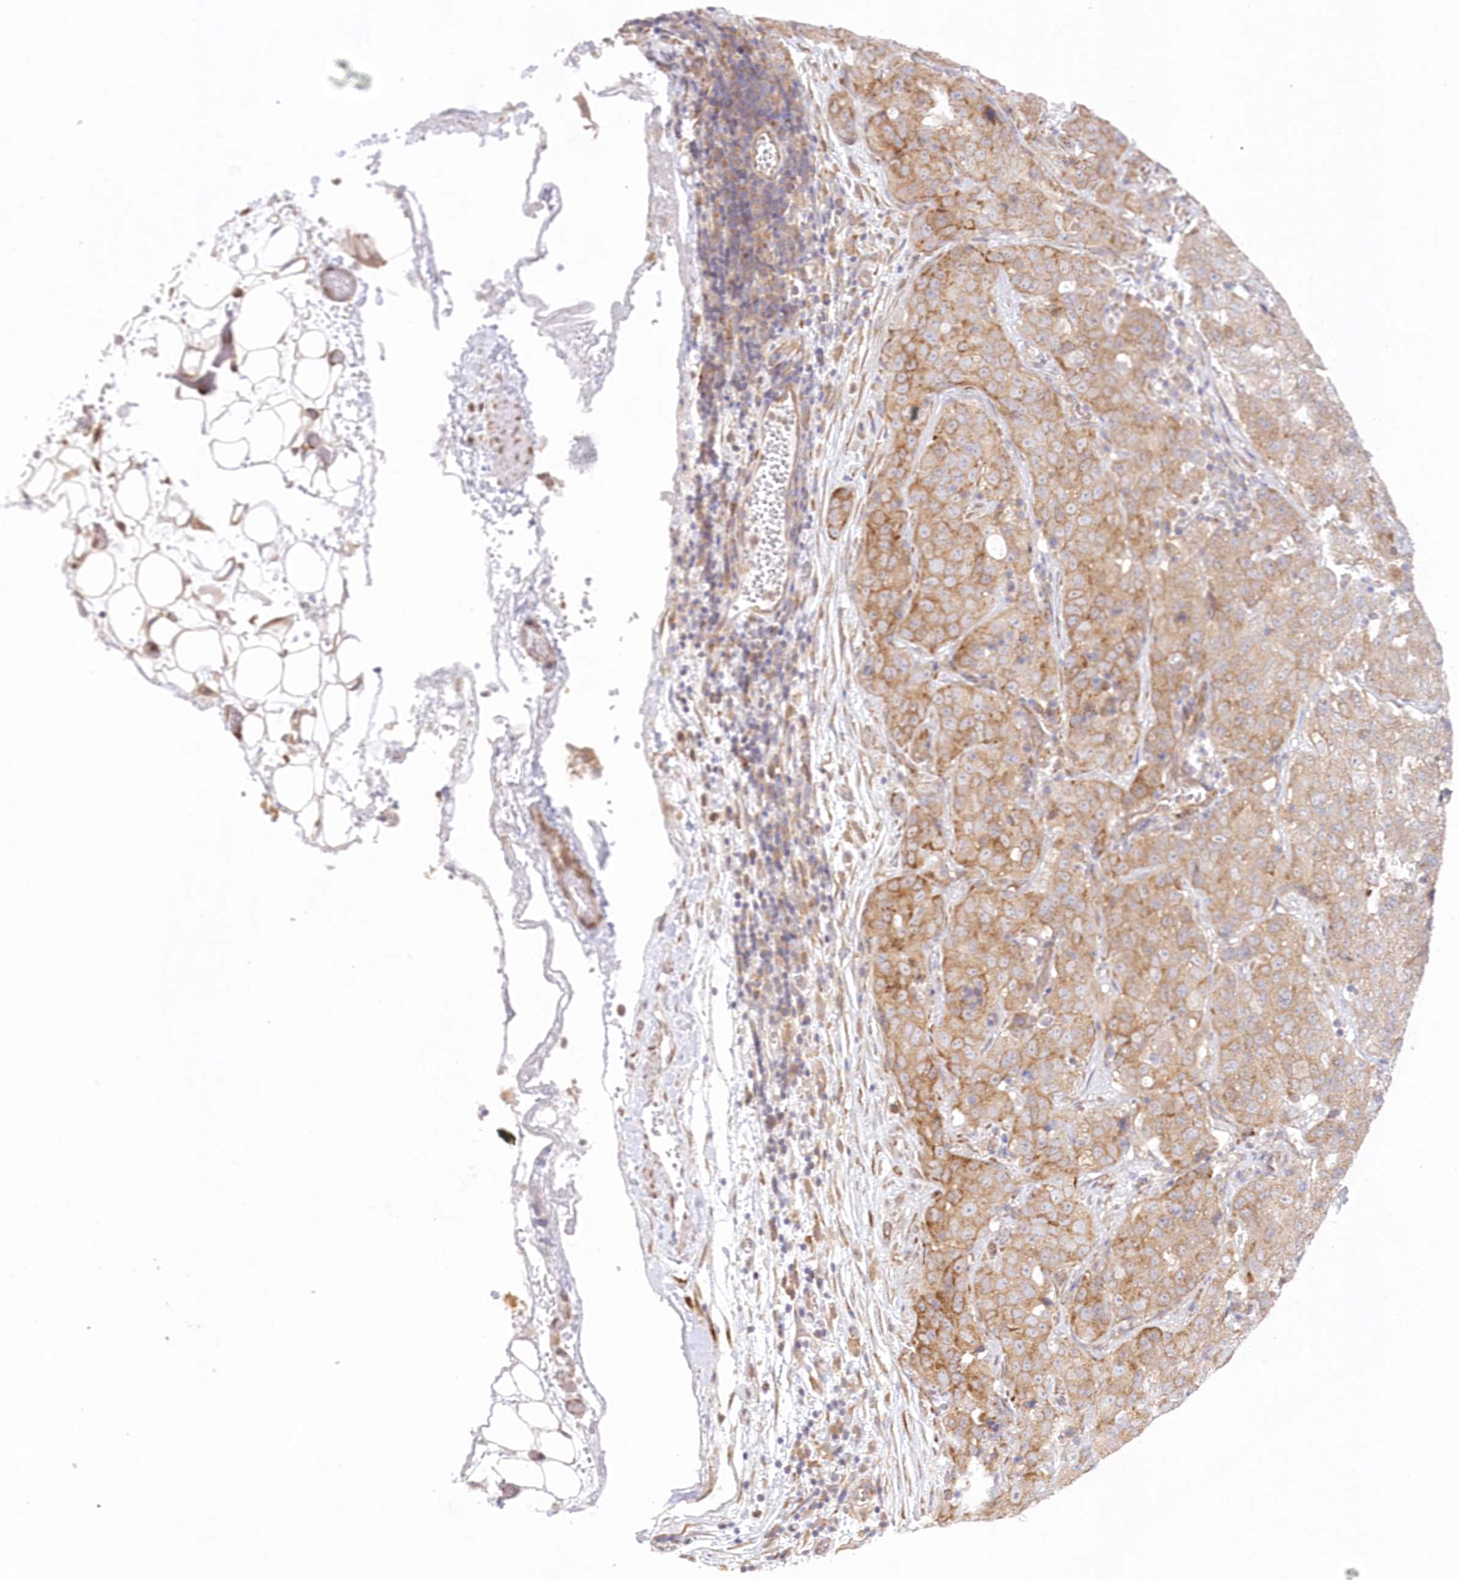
{"staining": {"intensity": "moderate", "quantity": ">75%", "location": "cytoplasmic/membranous"}, "tissue": "stomach cancer", "cell_type": "Tumor cells", "image_type": "cancer", "snomed": [{"axis": "morphology", "description": "Normal tissue, NOS"}, {"axis": "morphology", "description": "Adenocarcinoma, NOS"}, {"axis": "topography", "description": "Lymph node"}, {"axis": "topography", "description": "Stomach"}], "caption": "Stomach cancer (adenocarcinoma) stained for a protein shows moderate cytoplasmic/membranous positivity in tumor cells.", "gene": "RNPEP", "patient": {"sex": "male", "age": 48}}